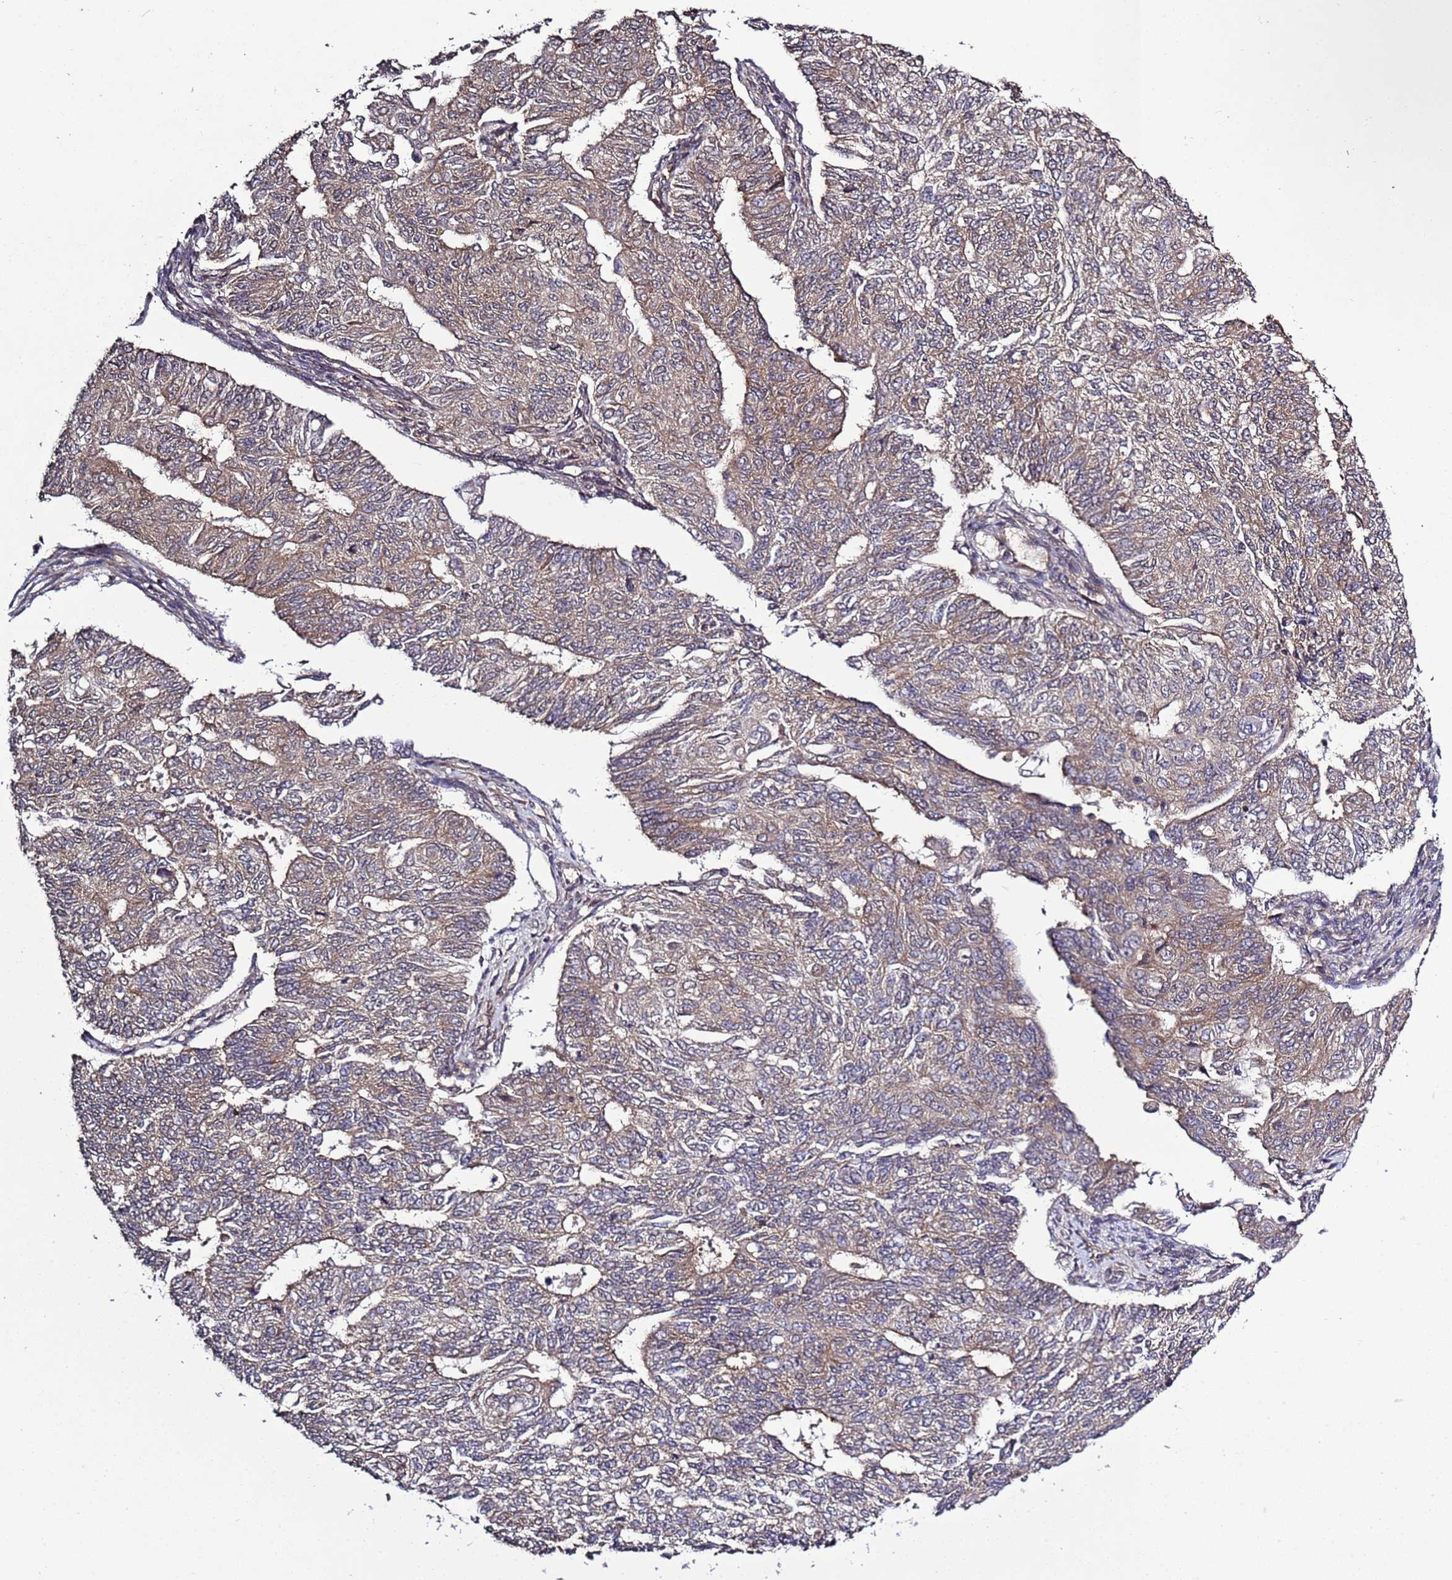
{"staining": {"intensity": "weak", "quantity": ">75%", "location": "cytoplasmic/membranous"}, "tissue": "endometrial cancer", "cell_type": "Tumor cells", "image_type": "cancer", "snomed": [{"axis": "morphology", "description": "Adenocarcinoma, NOS"}, {"axis": "topography", "description": "Endometrium"}], "caption": "Human endometrial adenocarcinoma stained with a brown dye displays weak cytoplasmic/membranous positive positivity in approximately >75% of tumor cells.", "gene": "P2RX7", "patient": {"sex": "female", "age": 32}}